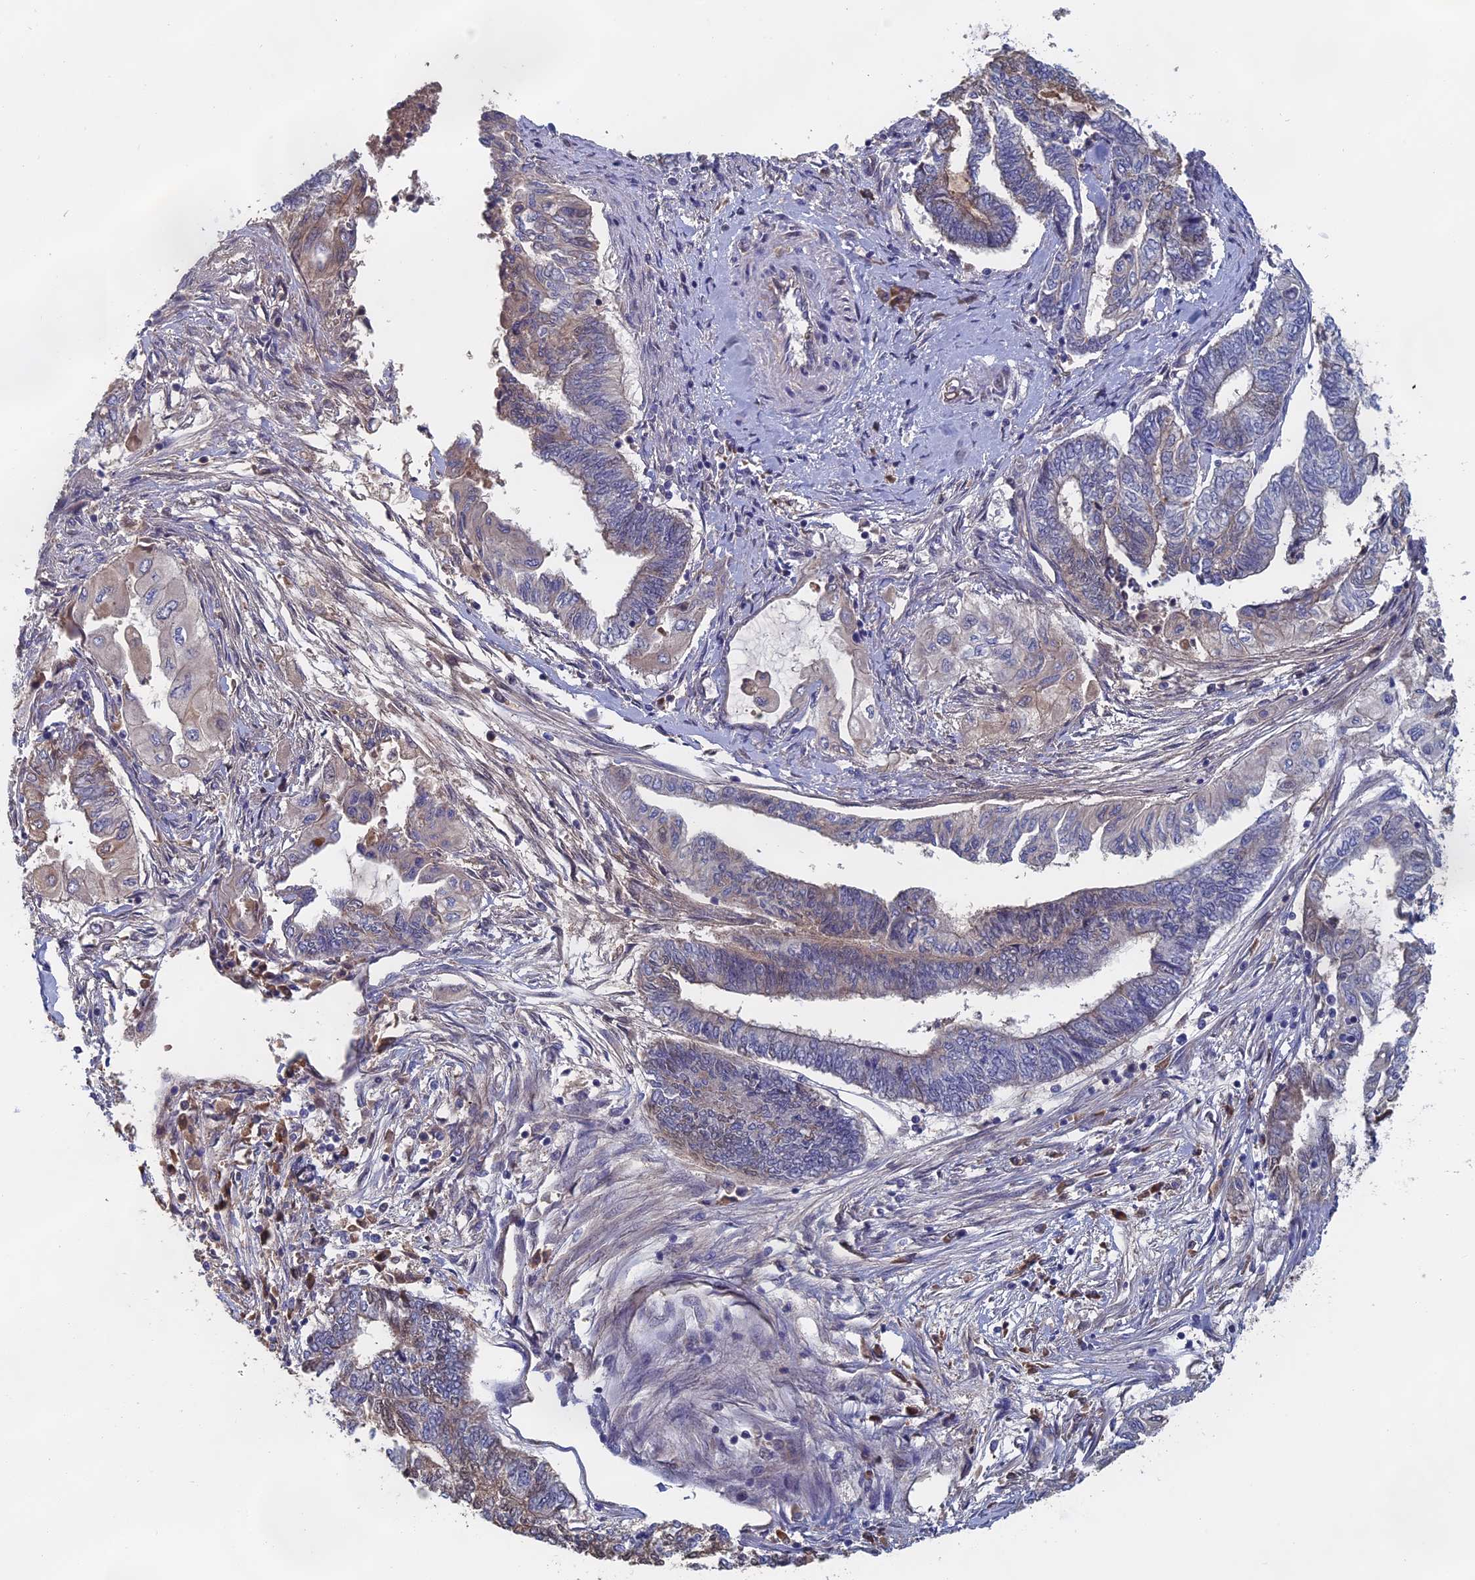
{"staining": {"intensity": "weak", "quantity": "<25%", "location": "cytoplasmic/membranous"}, "tissue": "endometrial cancer", "cell_type": "Tumor cells", "image_type": "cancer", "snomed": [{"axis": "morphology", "description": "Adenocarcinoma, NOS"}, {"axis": "topography", "description": "Uterus"}, {"axis": "topography", "description": "Endometrium"}], "caption": "Endometrial adenocarcinoma was stained to show a protein in brown. There is no significant positivity in tumor cells.", "gene": "SLC33A1", "patient": {"sex": "female", "age": 70}}